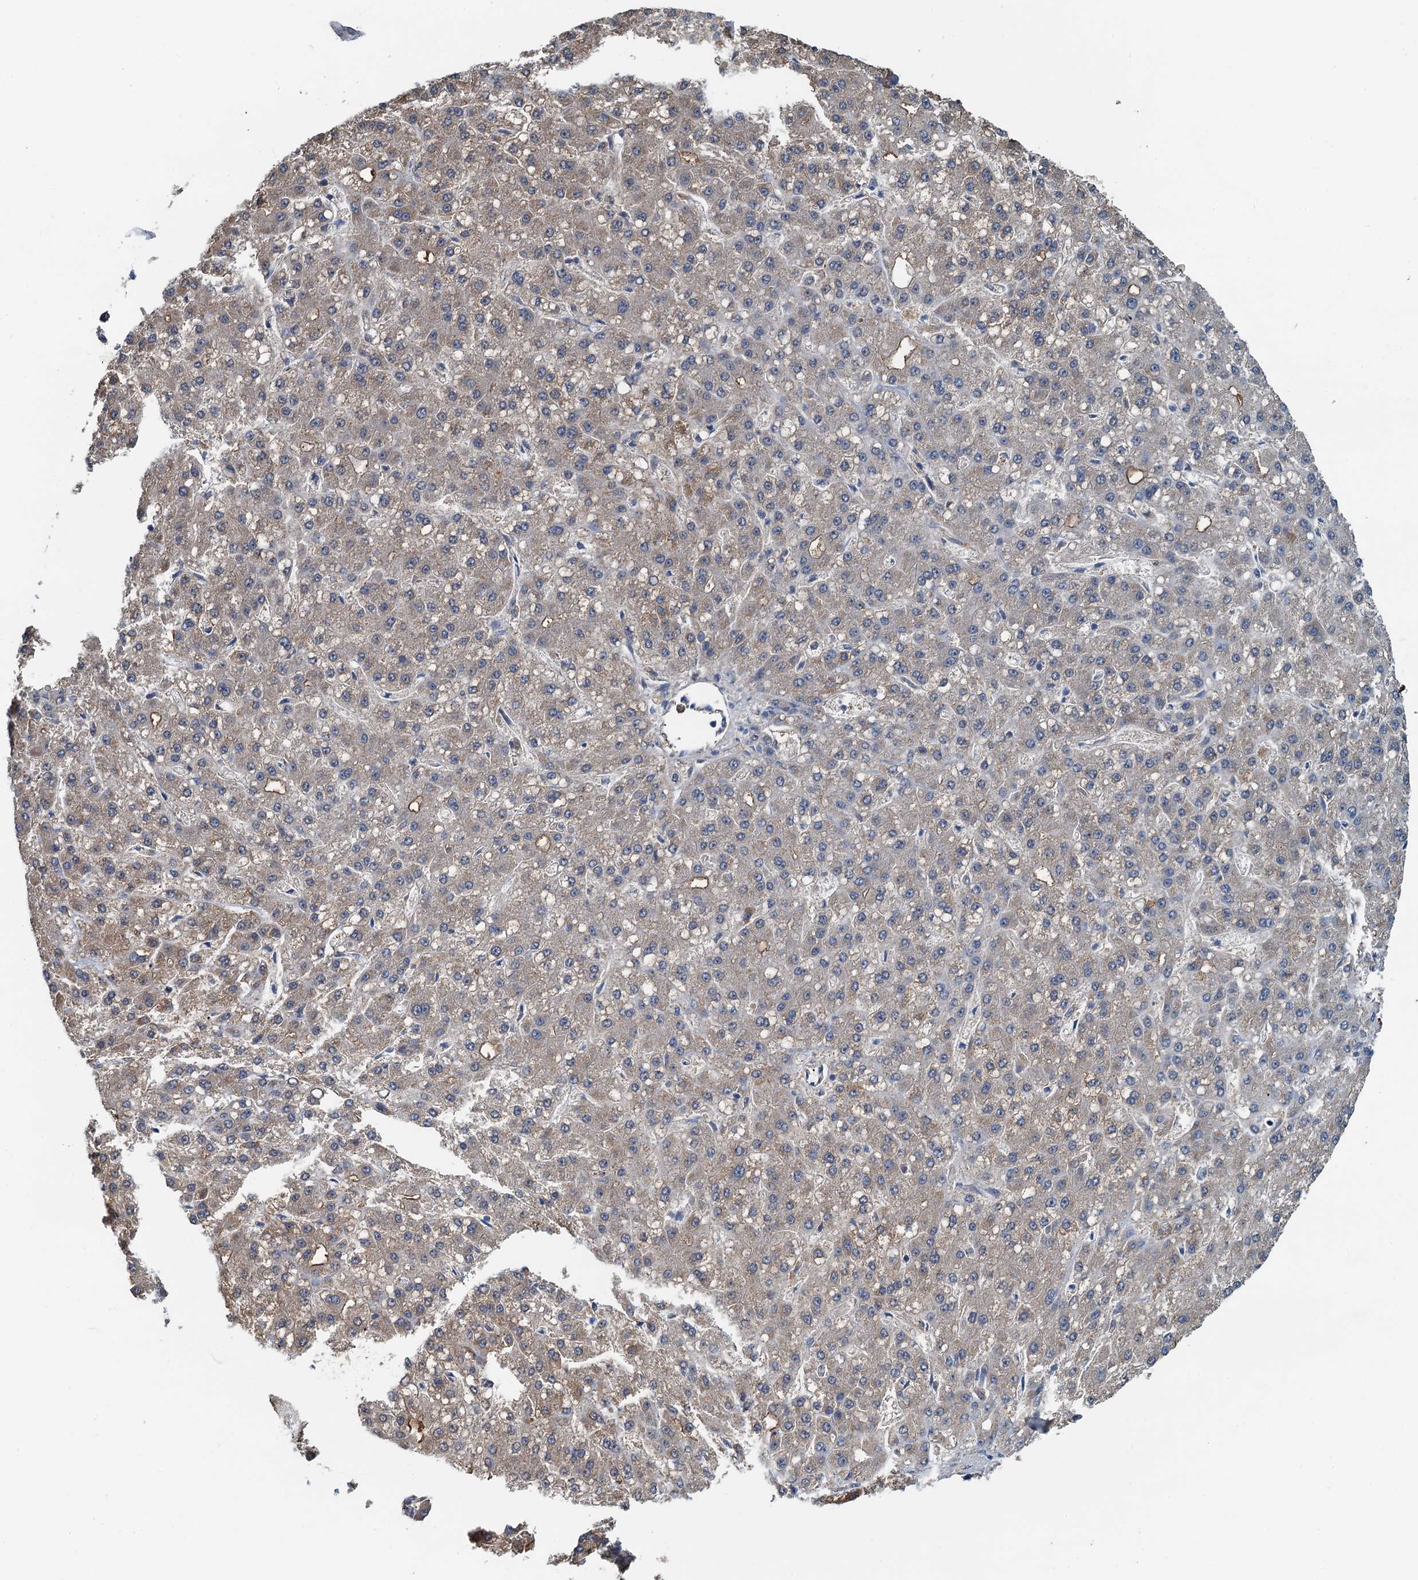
{"staining": {"intensity": "negative", "quantity": "none", "location": "none"}, "tissue": "liver cancer", "cell_type": "Tumor cells", "image_type": "cancer", "snomed": [{"axis": "morphology", "description": "Carcinoma, Hepatocellular, NOS"}, {"axis": "topography", "description": "Liver"}], "caption": "Hepatocellular carcinoma (liver) was stained to show a protein in brown. There is no significant staining in tumor cells.", "gene": "LSM14B", "patient": {"sex": "male", "age": 67}}